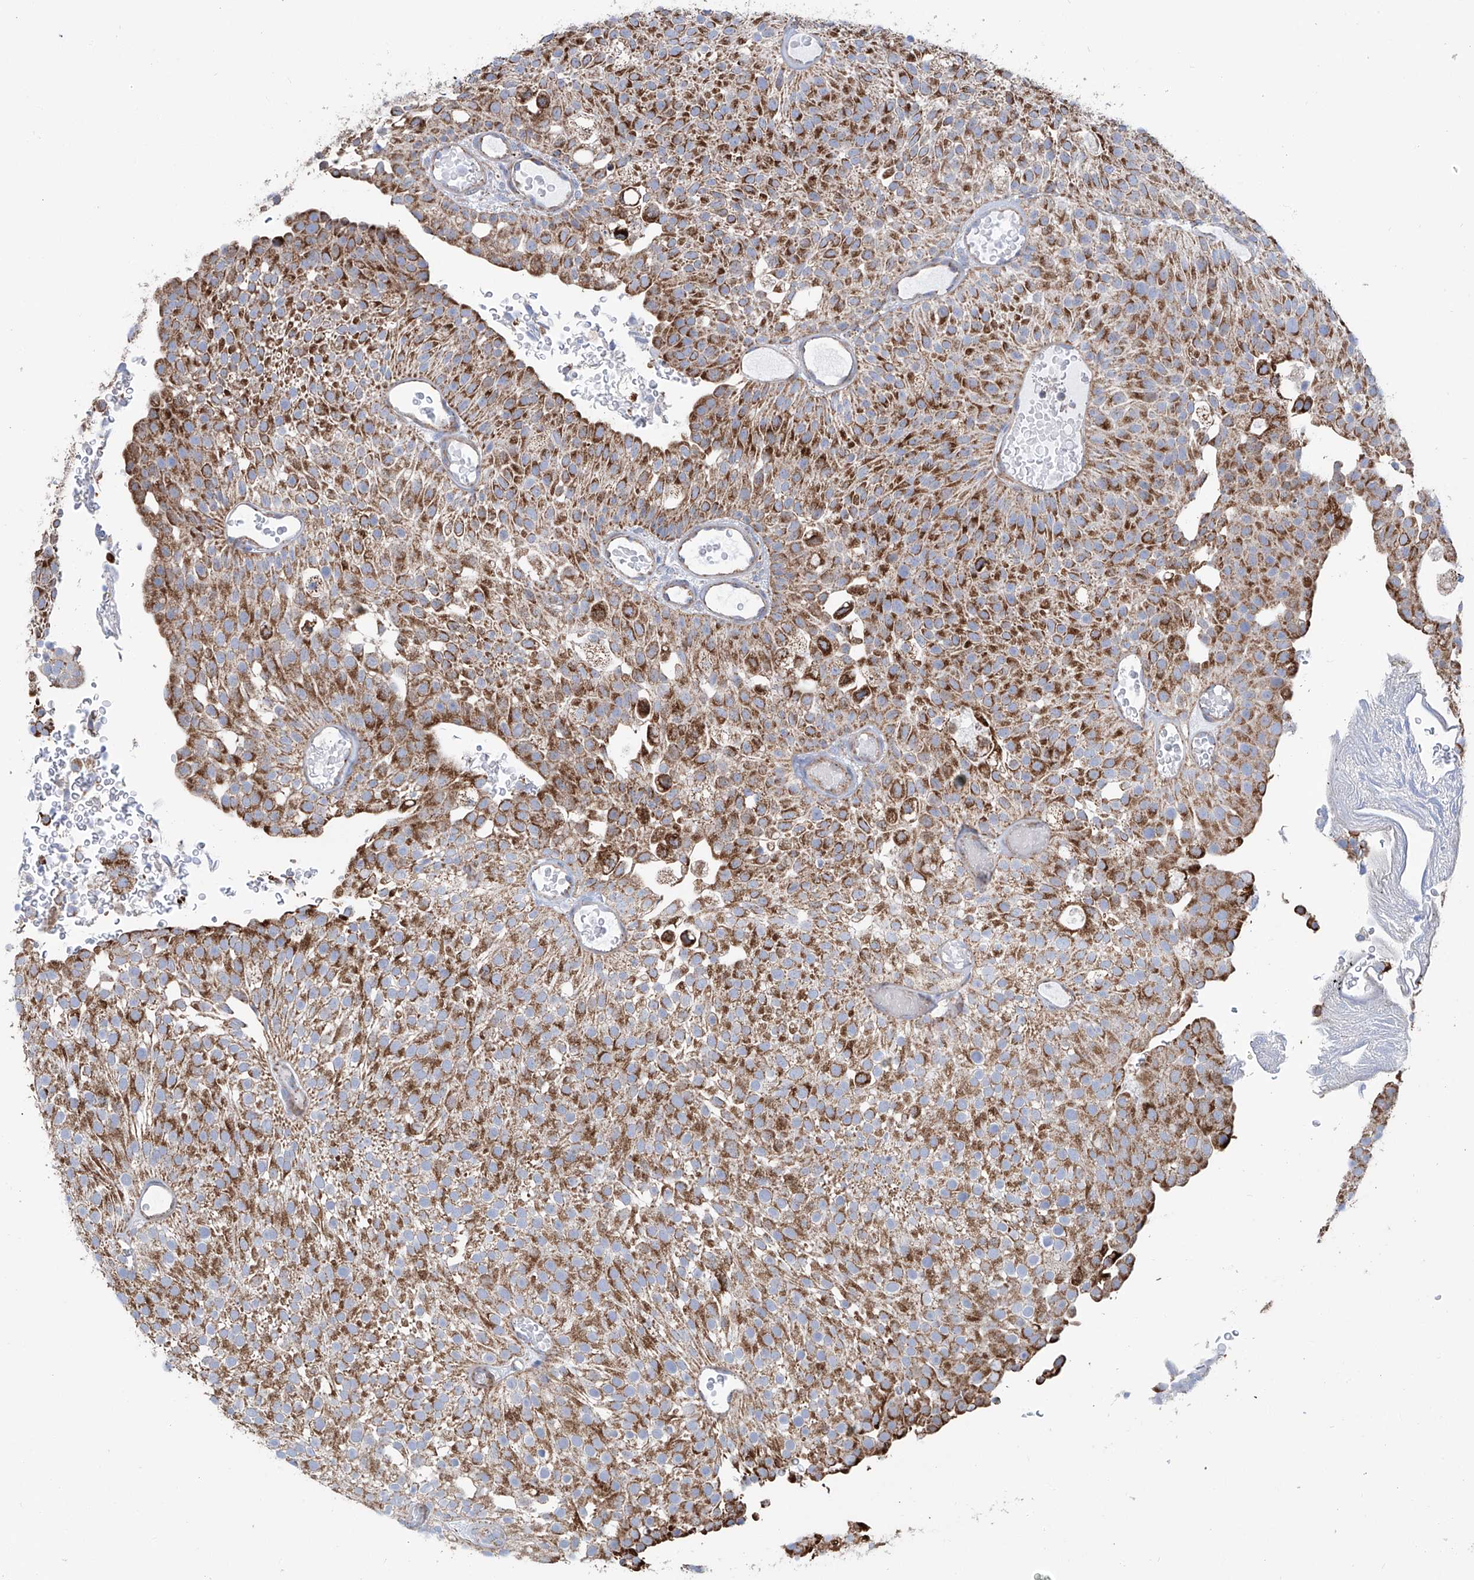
{"staining": {"intensity": "strong", "quantity": ">75%", "location": "cytoplasmic/membranous"}, "tissue": "urothelial cancer", "cell_type": "Tumor cells", "image_type": "cancer", "snomed": [{"axis": "morphology", "description": "Urothelial carcinoma, Low grade"}, {"axis": "topography", "description": "Urinary bladder"}], "caption": "Immunohistochemistry staining of low-grade urothelial carcinoma, which exhibits high levels of strong cytoplasmic/membranous staining in about >75% of tumor cells indicating strong cytoplasmic/membranous protein expression. The staining was performed using DAB (brown) for protein detection and nuclei were counterstained in hematoxylin (blue).", "gene": "ALDH6A1", "patient": {"sex": "male", "age": 78}}